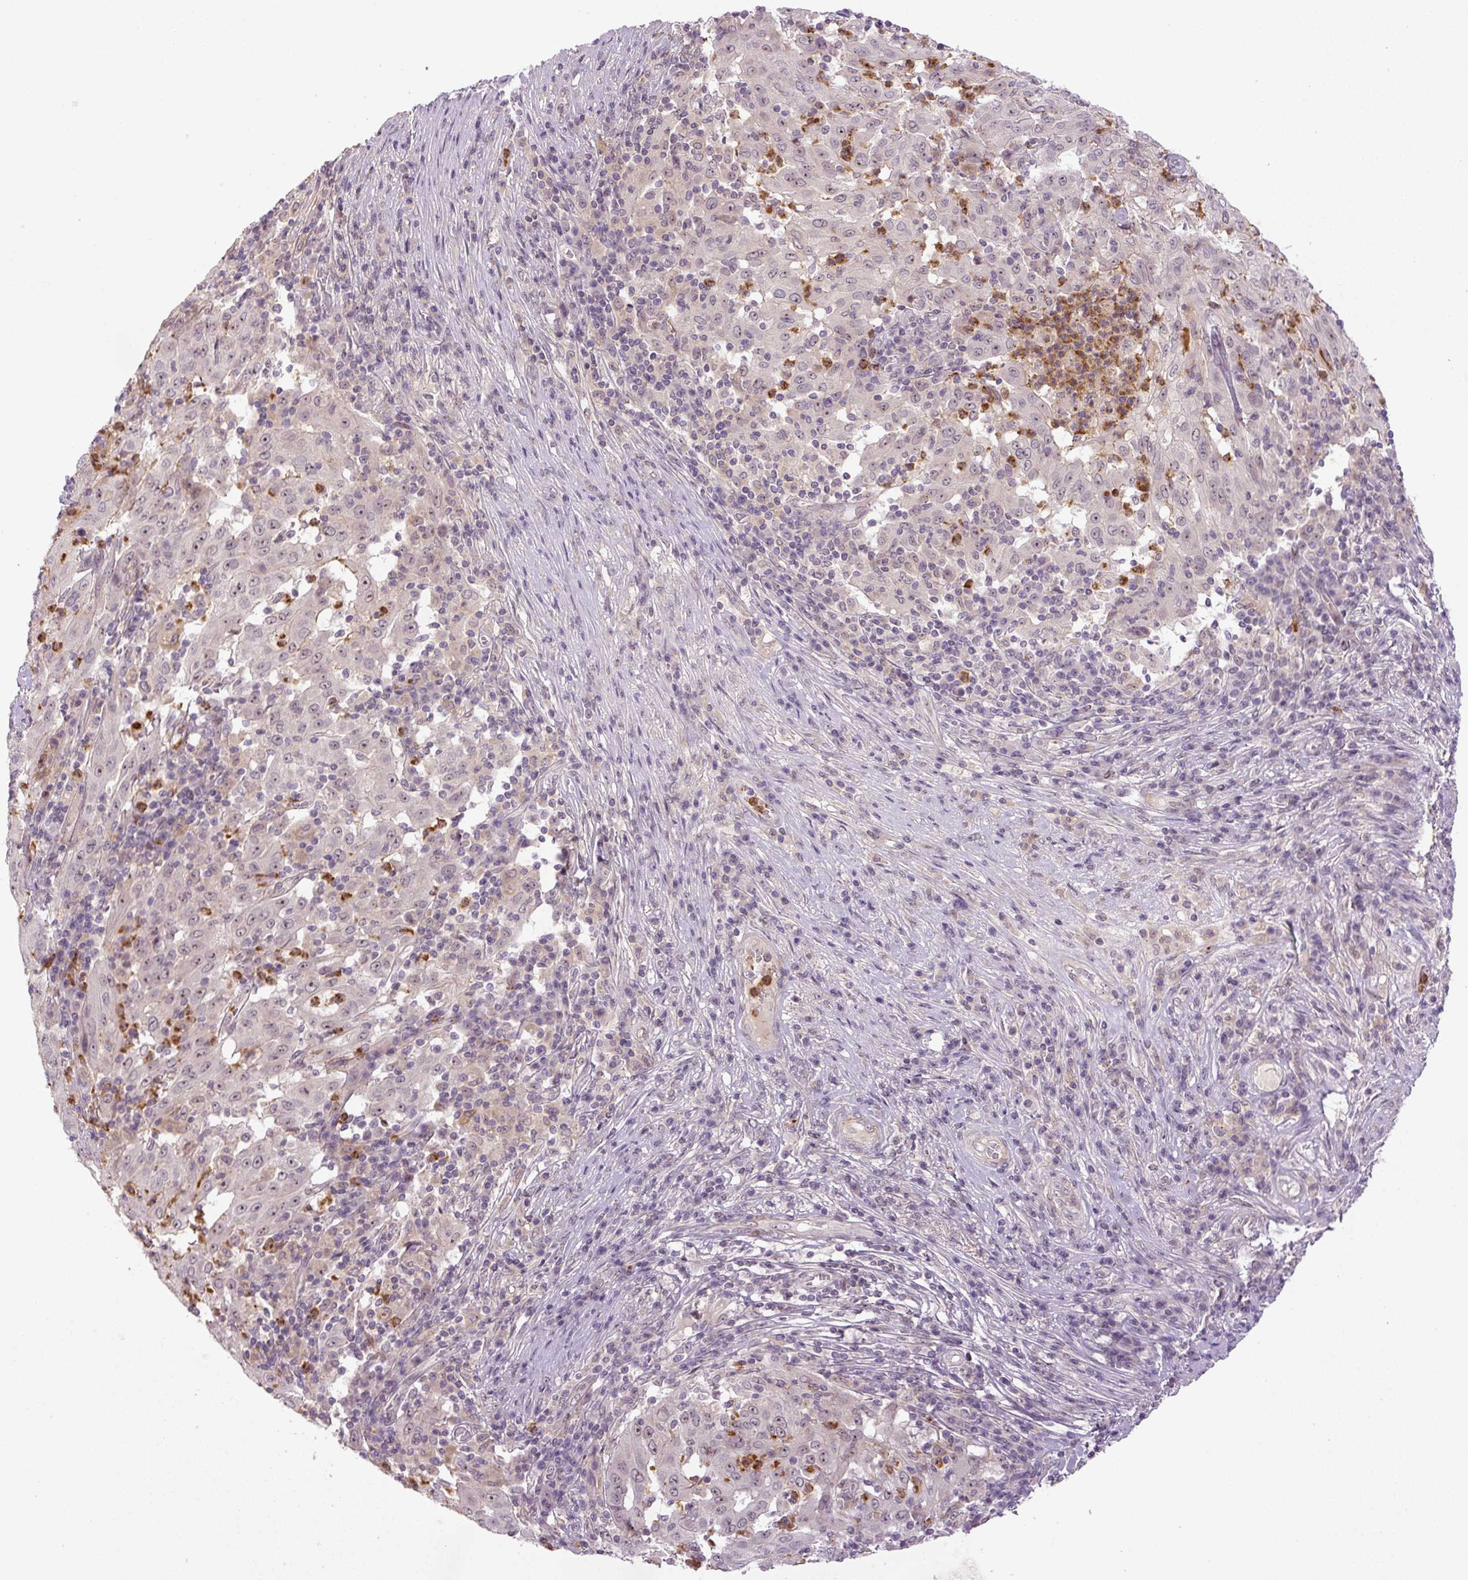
{"staining": {"intensity": "moderate", "quantity": ">75%", "location": "nuclear"}, "tissue": "pancreatic cancer", "cell_type": "Tumor cells", "image_type": "cancer", "snomed": [{"axis": "morphology", "description": "Adenocarcinoma, NOS"}, {"axis": "topography", "description": "Pancreas"}], "caption": "Immunohistochemical staining of human pancreatic adenocarcinoma reveals medium levels of moderate nuclear positivity in about >75% of tumor cells.", "gene": "SGF29", "patient": {"sex": "male", "age": 63}}